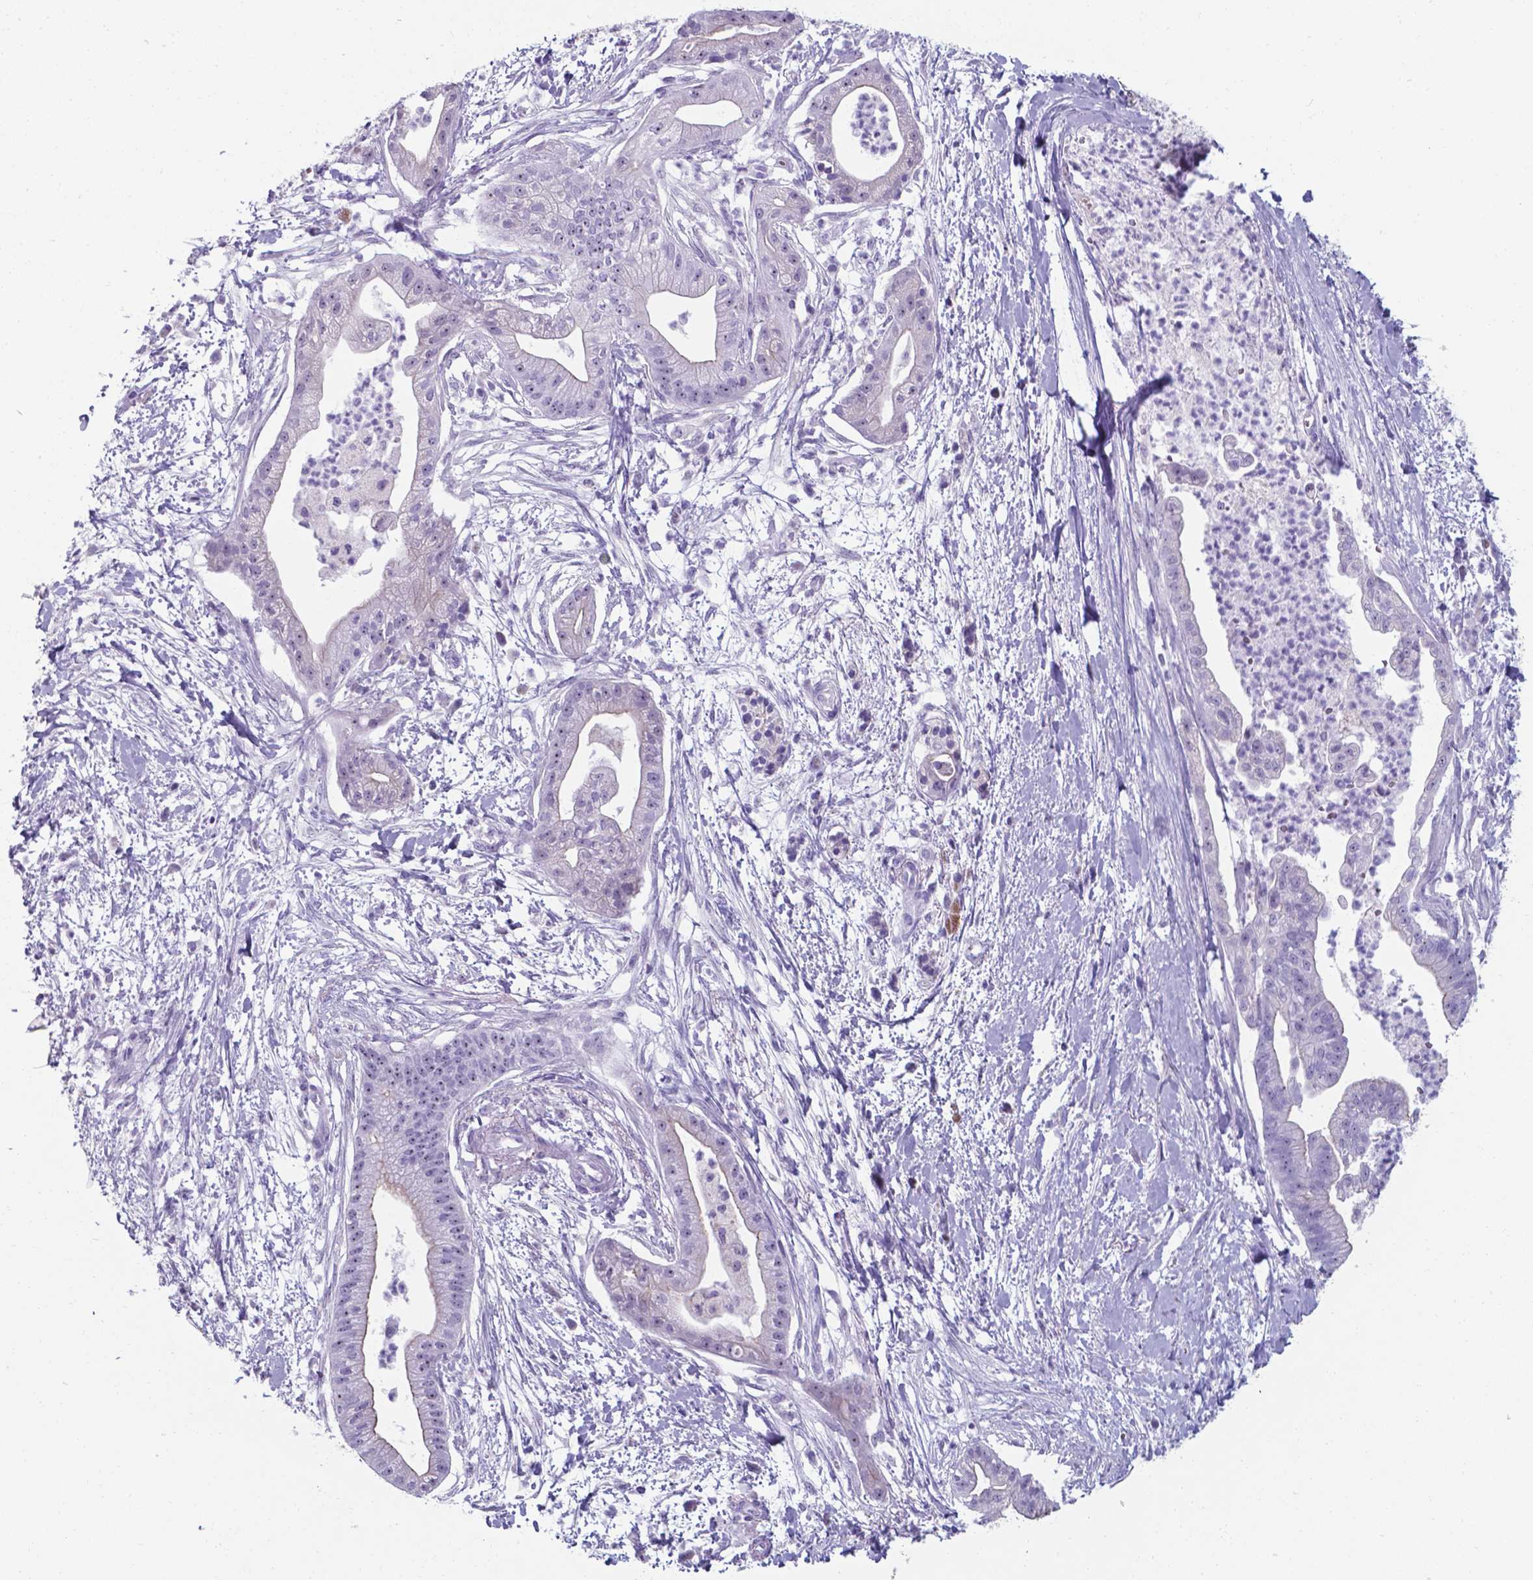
{"staining": {"intensity": "moderate", "quantity": "<25%", "location": "cytoplasmic/membranous"}, "tissue": "pancreatic cancer", "cell_type": "Tumor cells", "image_type": "cancer", "snomed": [{"axis": "morphology", "description": "Normal tissue, NOS"}, {"axis": "morphology", "description": "Adenocarcinoma, NOS"}, {"axis": "topography", "description": "Lymph node"}, {"axis": "topography", "description": "Pancreas"}], "caption": "Immunohistochemical staining of pancreatic adenocarcinoma exhibits low levels of moderate cytoplasmic/membranous positivity in approximately <25% of tumor cells.", "gene": "AP5B1", "patient": {"sex": "female", "age": 58}}